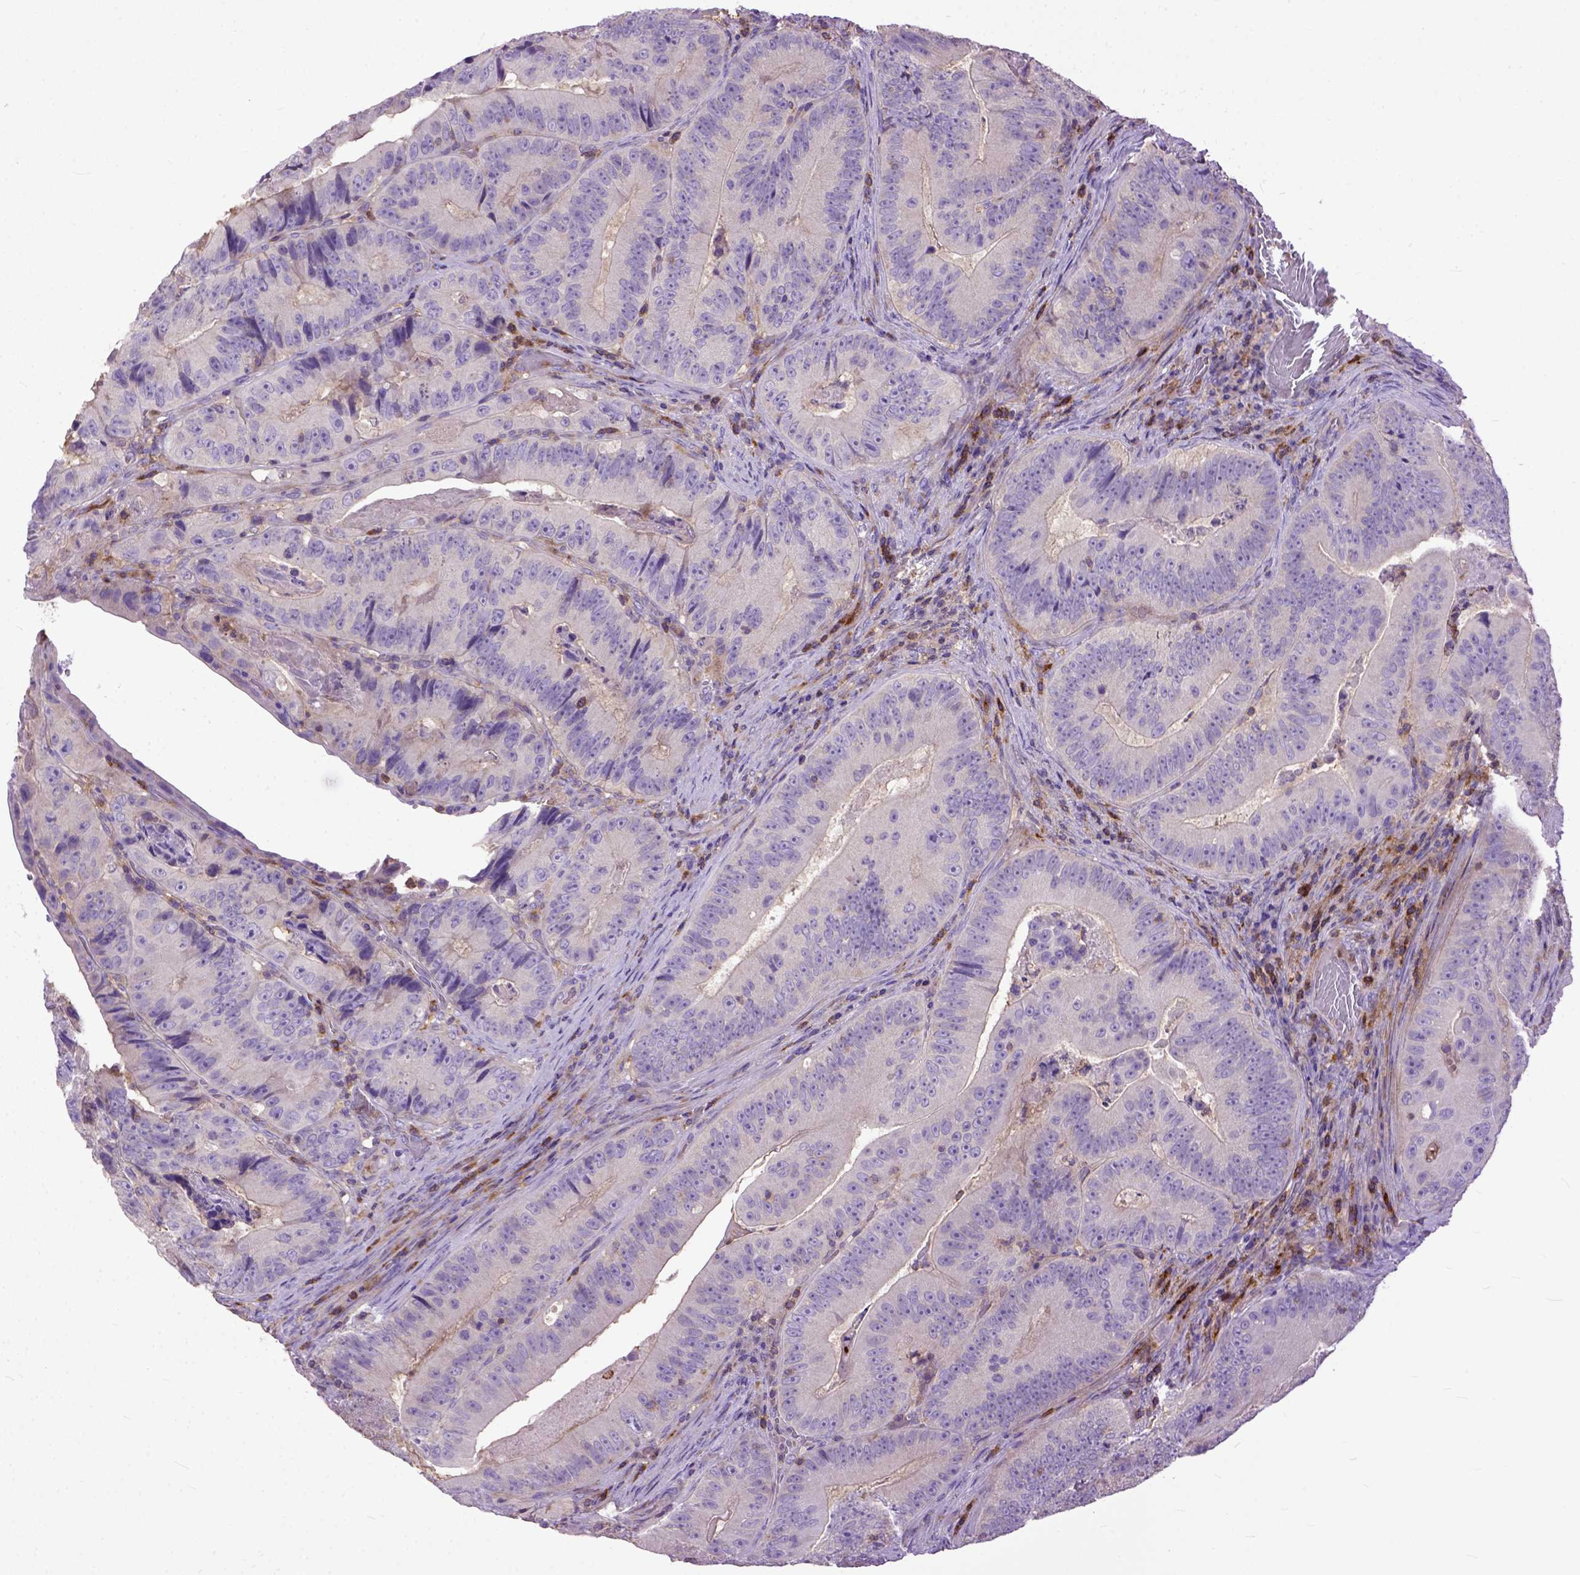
{"staining": {"intensity": "negative", "quantity": "none", "location": "none"}, "tissue": "colorectal cancer", "cell_type": "Tumor cells", "image_type": "cancer", "snomed": [{"axis": "morphology", "description": "Adenocarcinoma, NOS"}, {"axis": "topography", "description": "Colon"}], "caption": "Immunohistochemistry photomicrograph of colorectal cancer (adenocarcinoma) stained for a protein (brown), which displays no staining in tumor cells. The staining is performed using DAB (3,3'-diaminobenzidine) brown chromogen with nuclei counter-stained in using hematoxylin.", "gene": "NAMPT", "patient": {"sex": "female", "age": 86}}